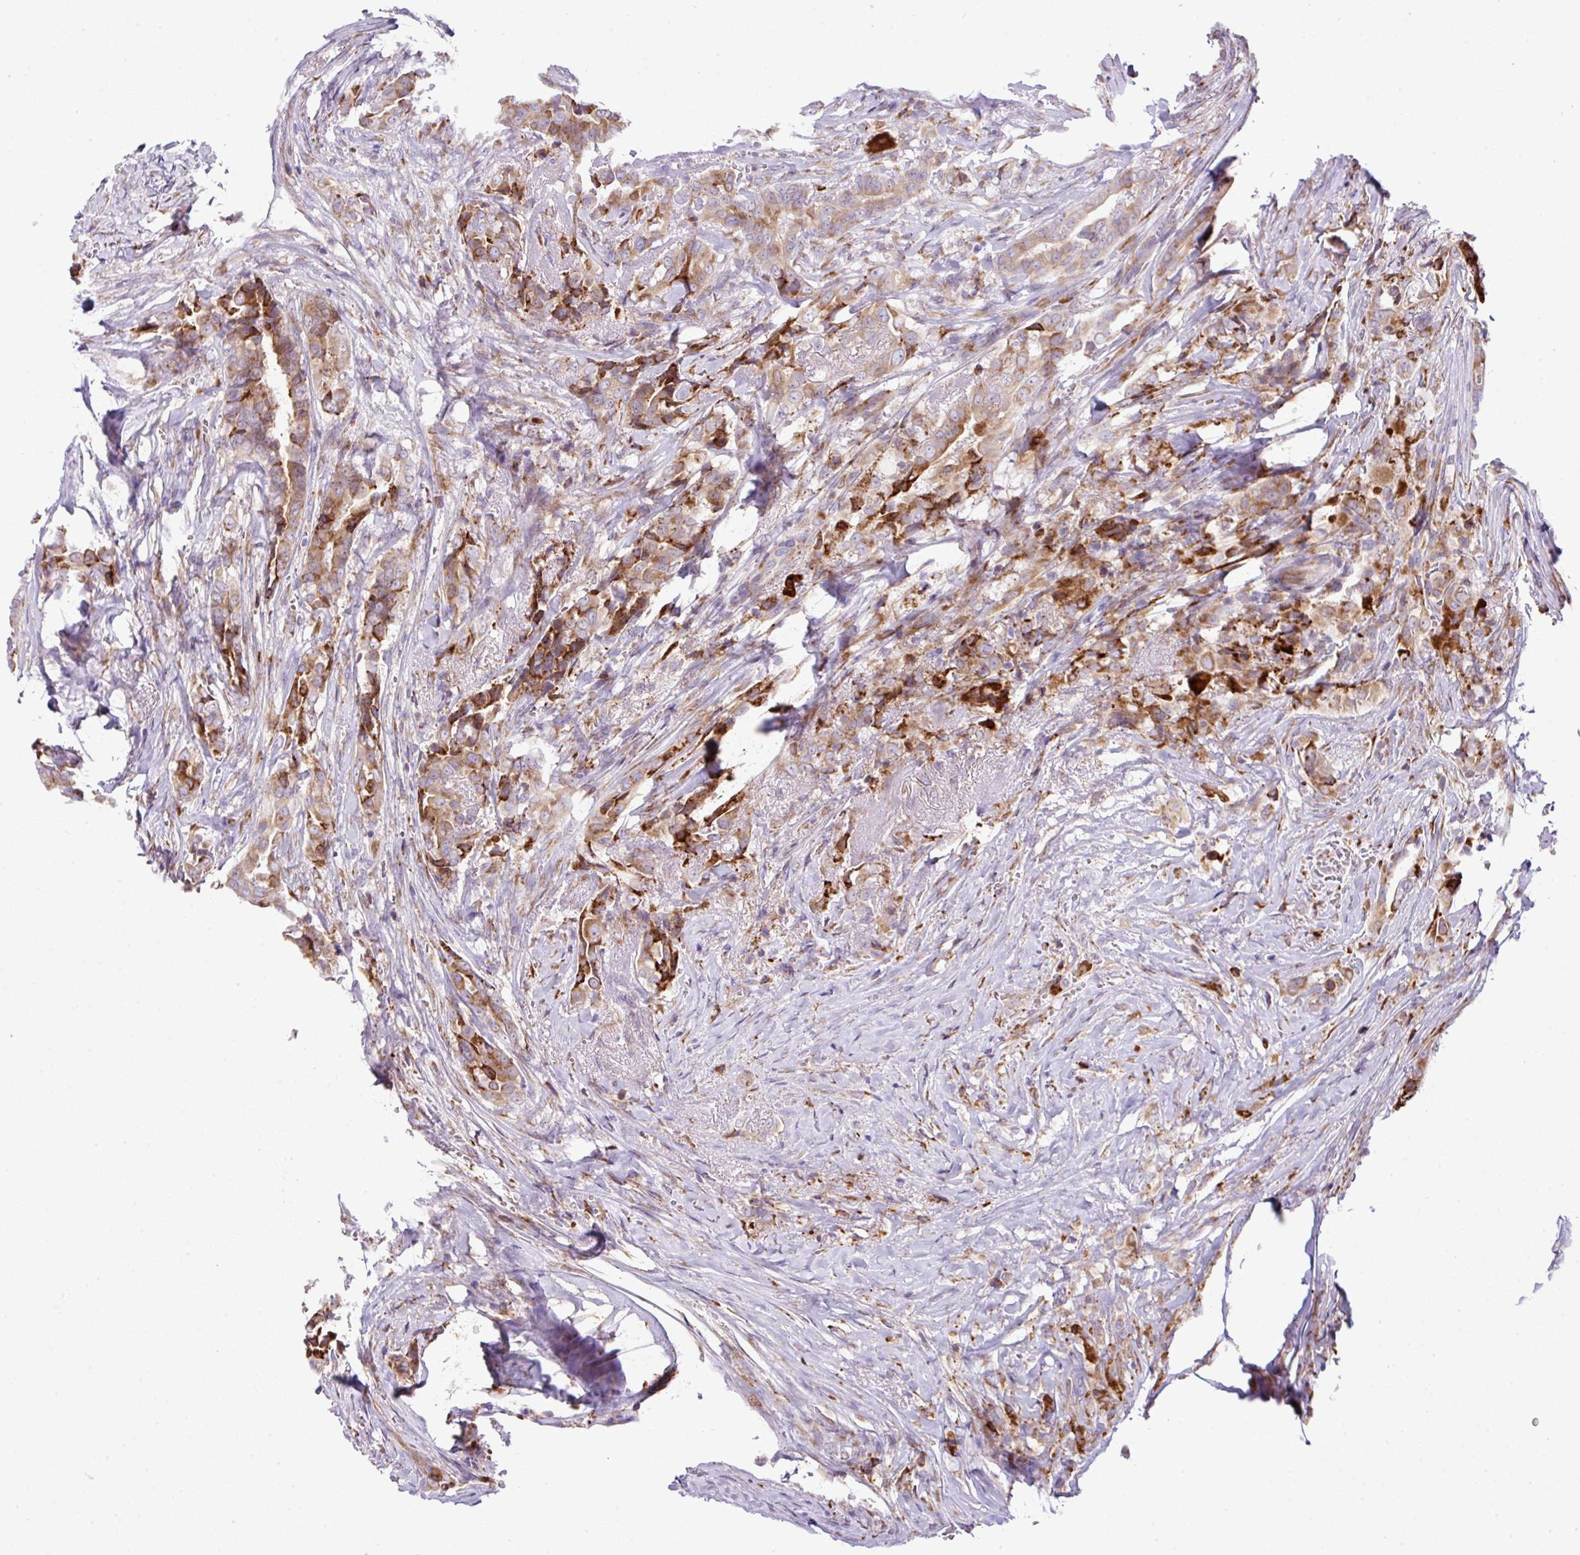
{"staining": {"intensity": "moderate", "quantity": "25%-75%", "location": "cytoplasmic/membranous,nuclear"}, "tissue": "thyroid cancer", "cell_type": "Tumor cells", "image_type": "cancer", "snomed": [{"axis": "morphology", "description": "Papillary adenocarcinoma, NOS"}, {"axis": "topography", "description": "Thyroid gland"}], "caption": "Immunohistochemical staining of human papillary adenocarcinoma (thyroid) shows moderate cytoplasmic/membranous and nuclear protein expression in about 25%-75% of tumor cells.", "gene": "RGS21", "patient": {"sex": "male", "age": 61}}